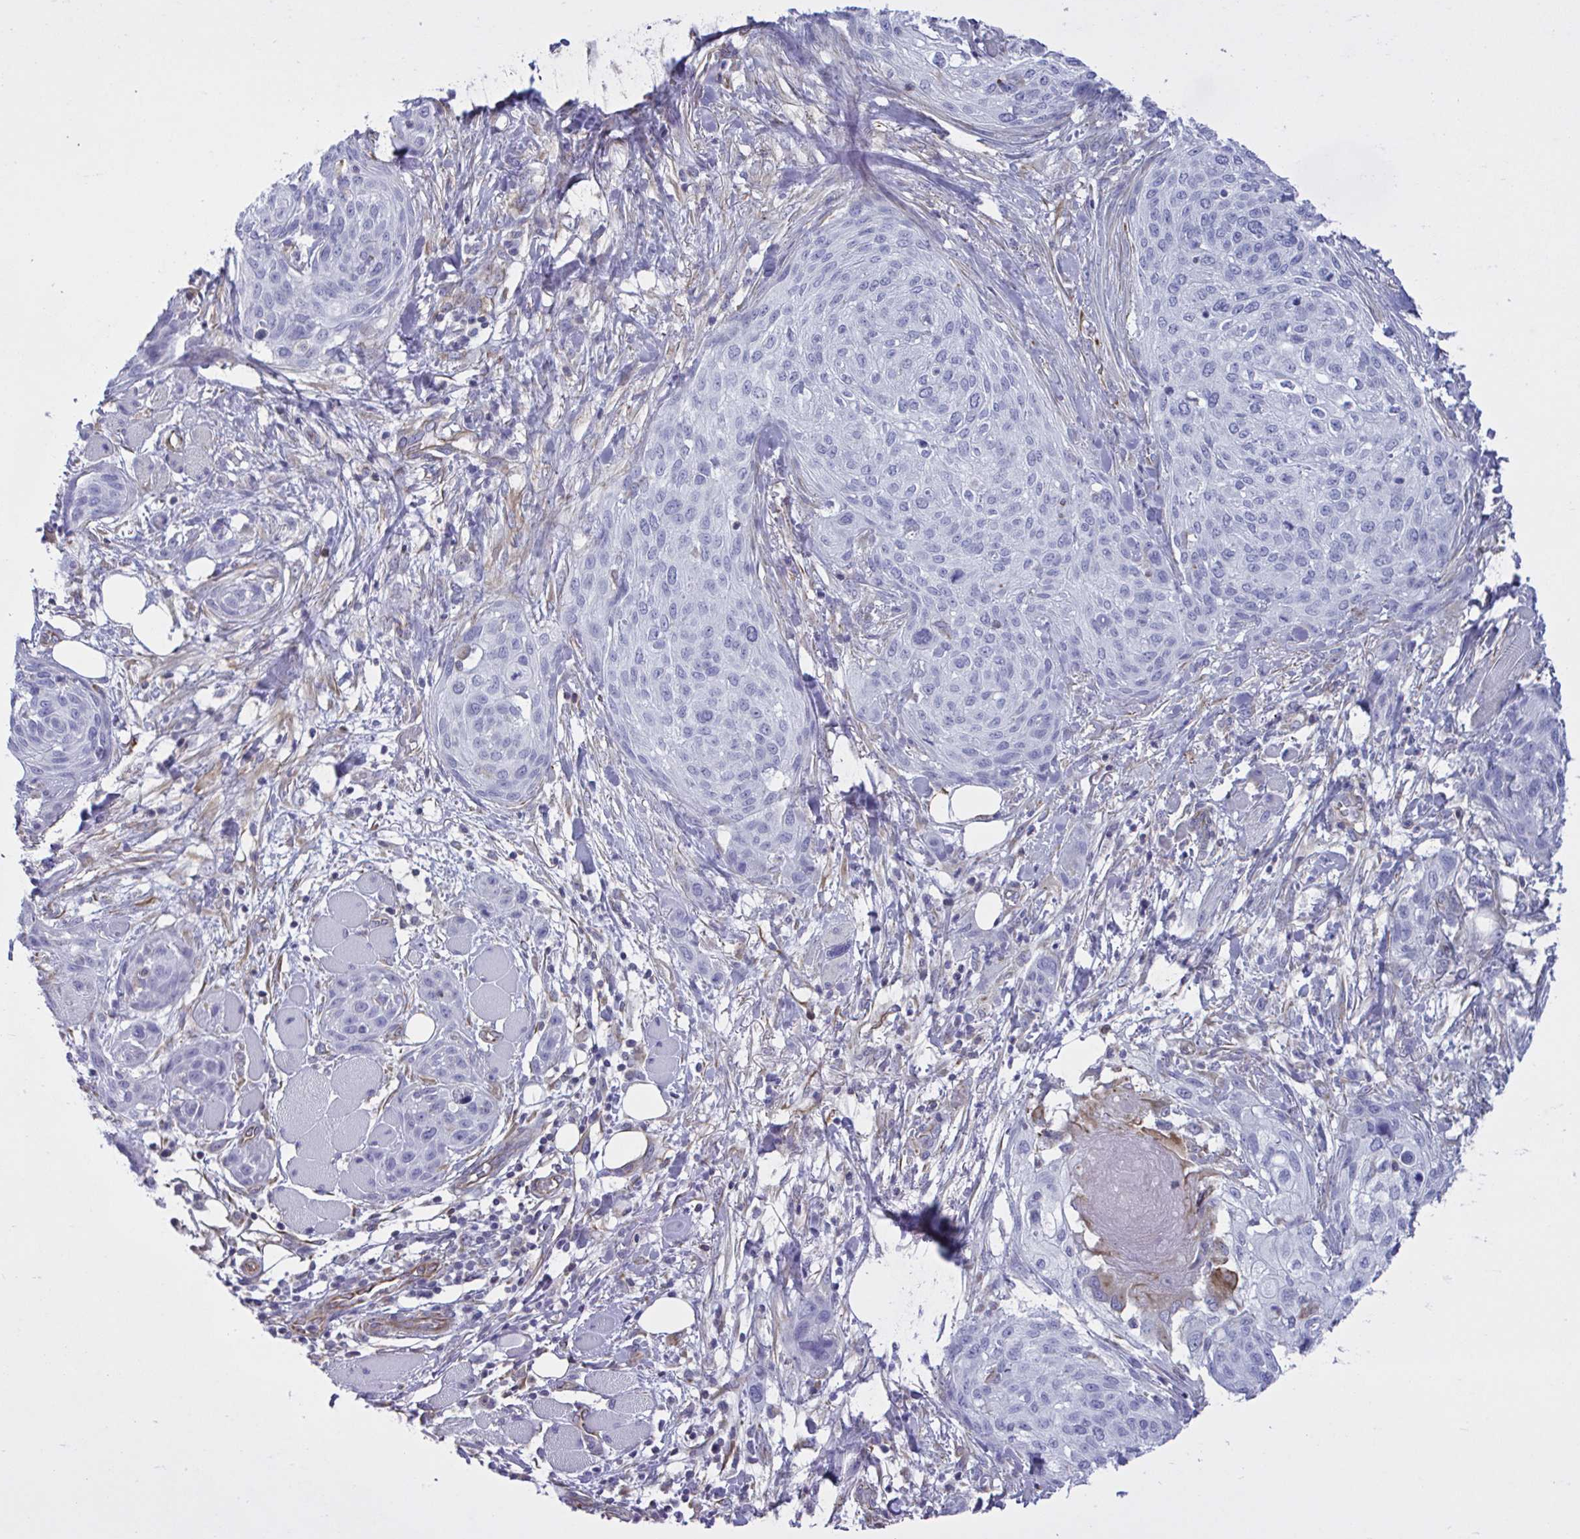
{"staining": {"intensity": "negative", "quantity": "none", "location": "none"}, "tissue": "skin cancer", "cell_type": "Tumor cells", "image_type": "cancer", "snomed": [{"axis": "morphology", "description": "Squamous cell carcinoma, NOS"}, {"axis": "topography", "description": "Skin"}], "caption": "High magnification brightfield microscopy of skin cancer (squamous cell carcinoma) stained with DAB (brown) and counterstained with hematoxylin (blue): tumor cells show no significant positivity.", "gene": "TMEM86B", "patient": {"sex": "female", "age": 87}}